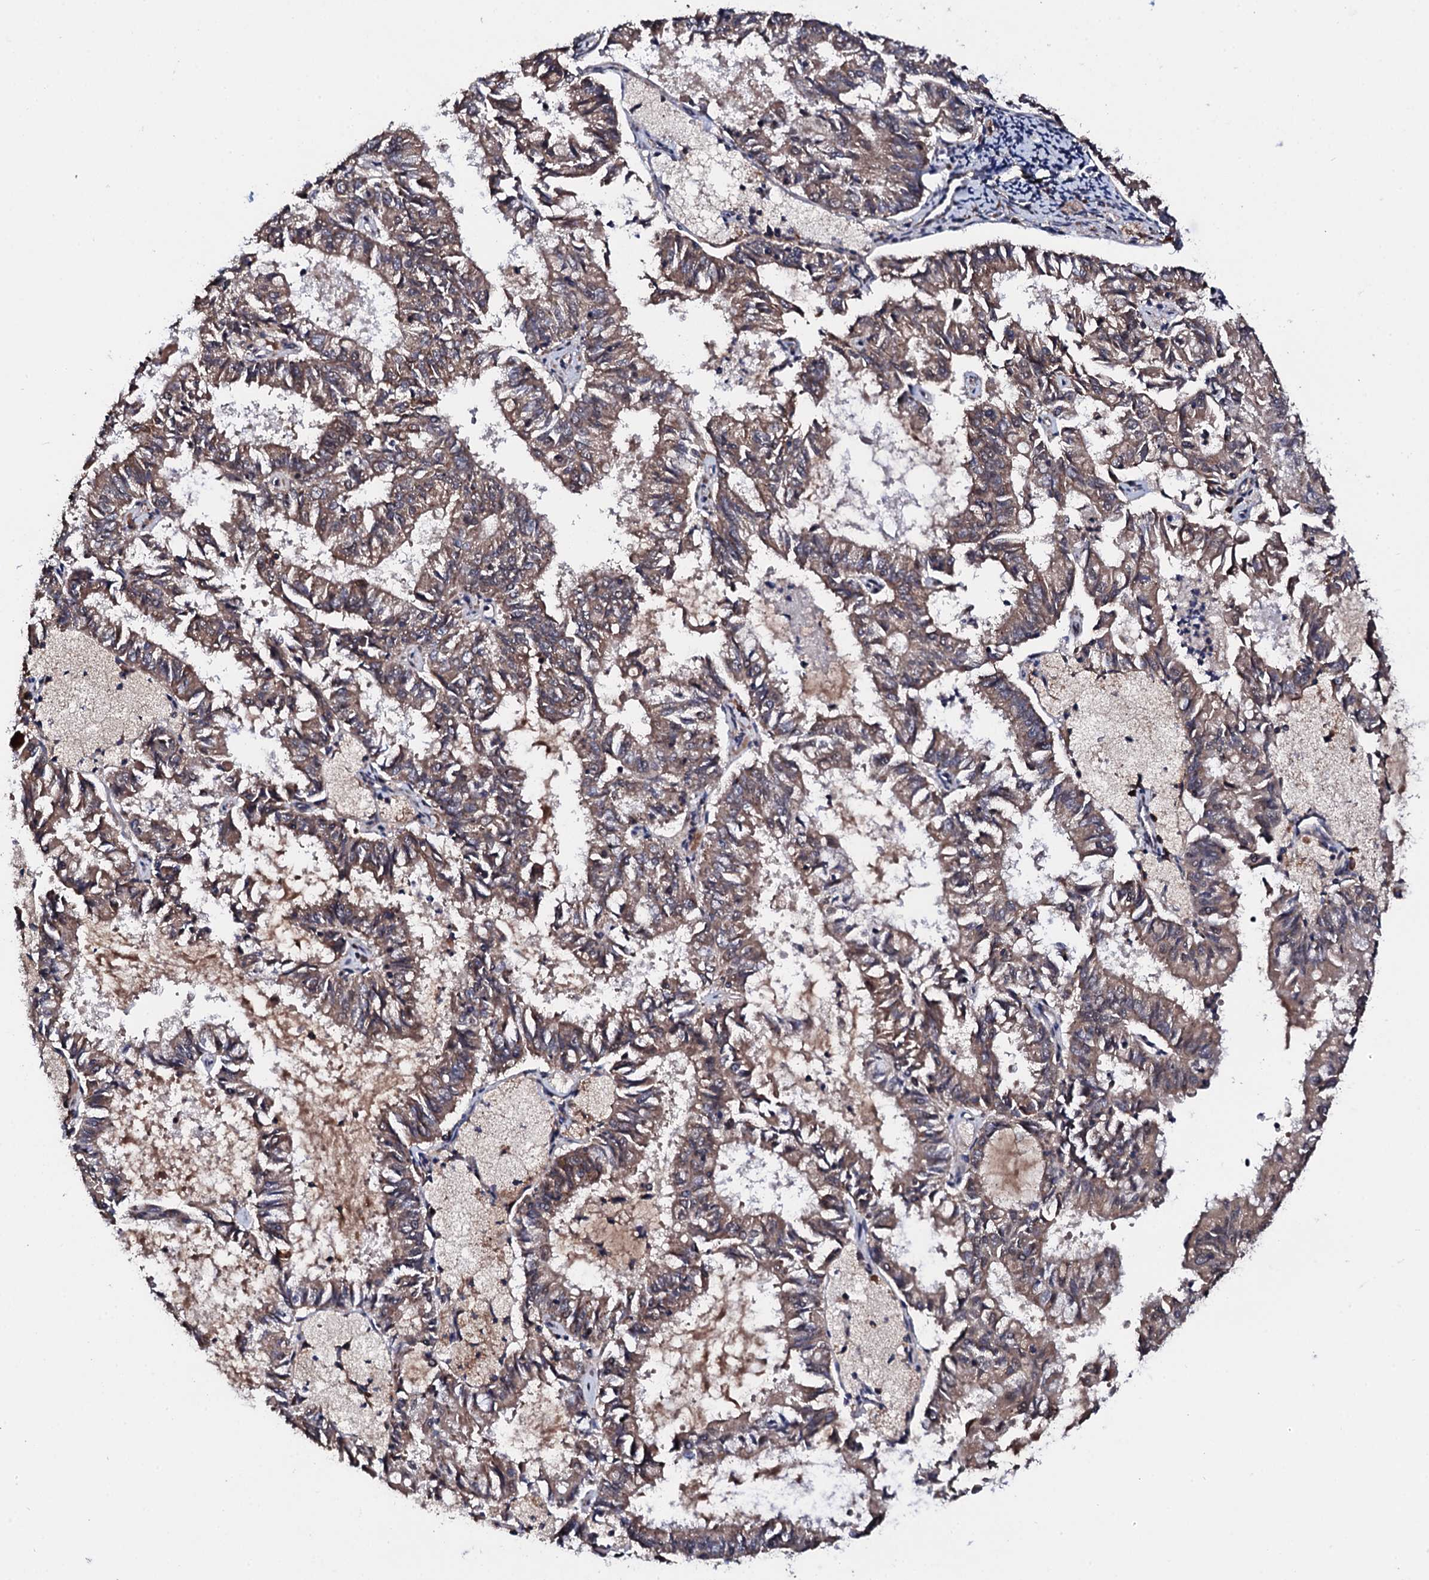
{"staining": {"intensity": "moderate", "quantity": ">75%", "location": "cytoplasmic/membranous"}, "tissue": "endometrial cancer", "cell_type": "Tumor cells", "image_type": "cancer", "snomed": [{"axis": "morphology", "description": "Adenocarcinoma, NOS"}, {"axis": "topography", "description": "Endometrium"}], "caption": "The immunohistochemical stain highlights moderate cytoplasmic/membranous expression in tumor cells of adenocarcinoma (endometrial) tissue. The staining was performed using DAB (3,3'-diaminobenzidine), with brown indicating positive protein expression. Nuclei are stained blue with hematoxylin.", "gene": "IP6K1", "patient": {"sex": "female", "age": 57}}